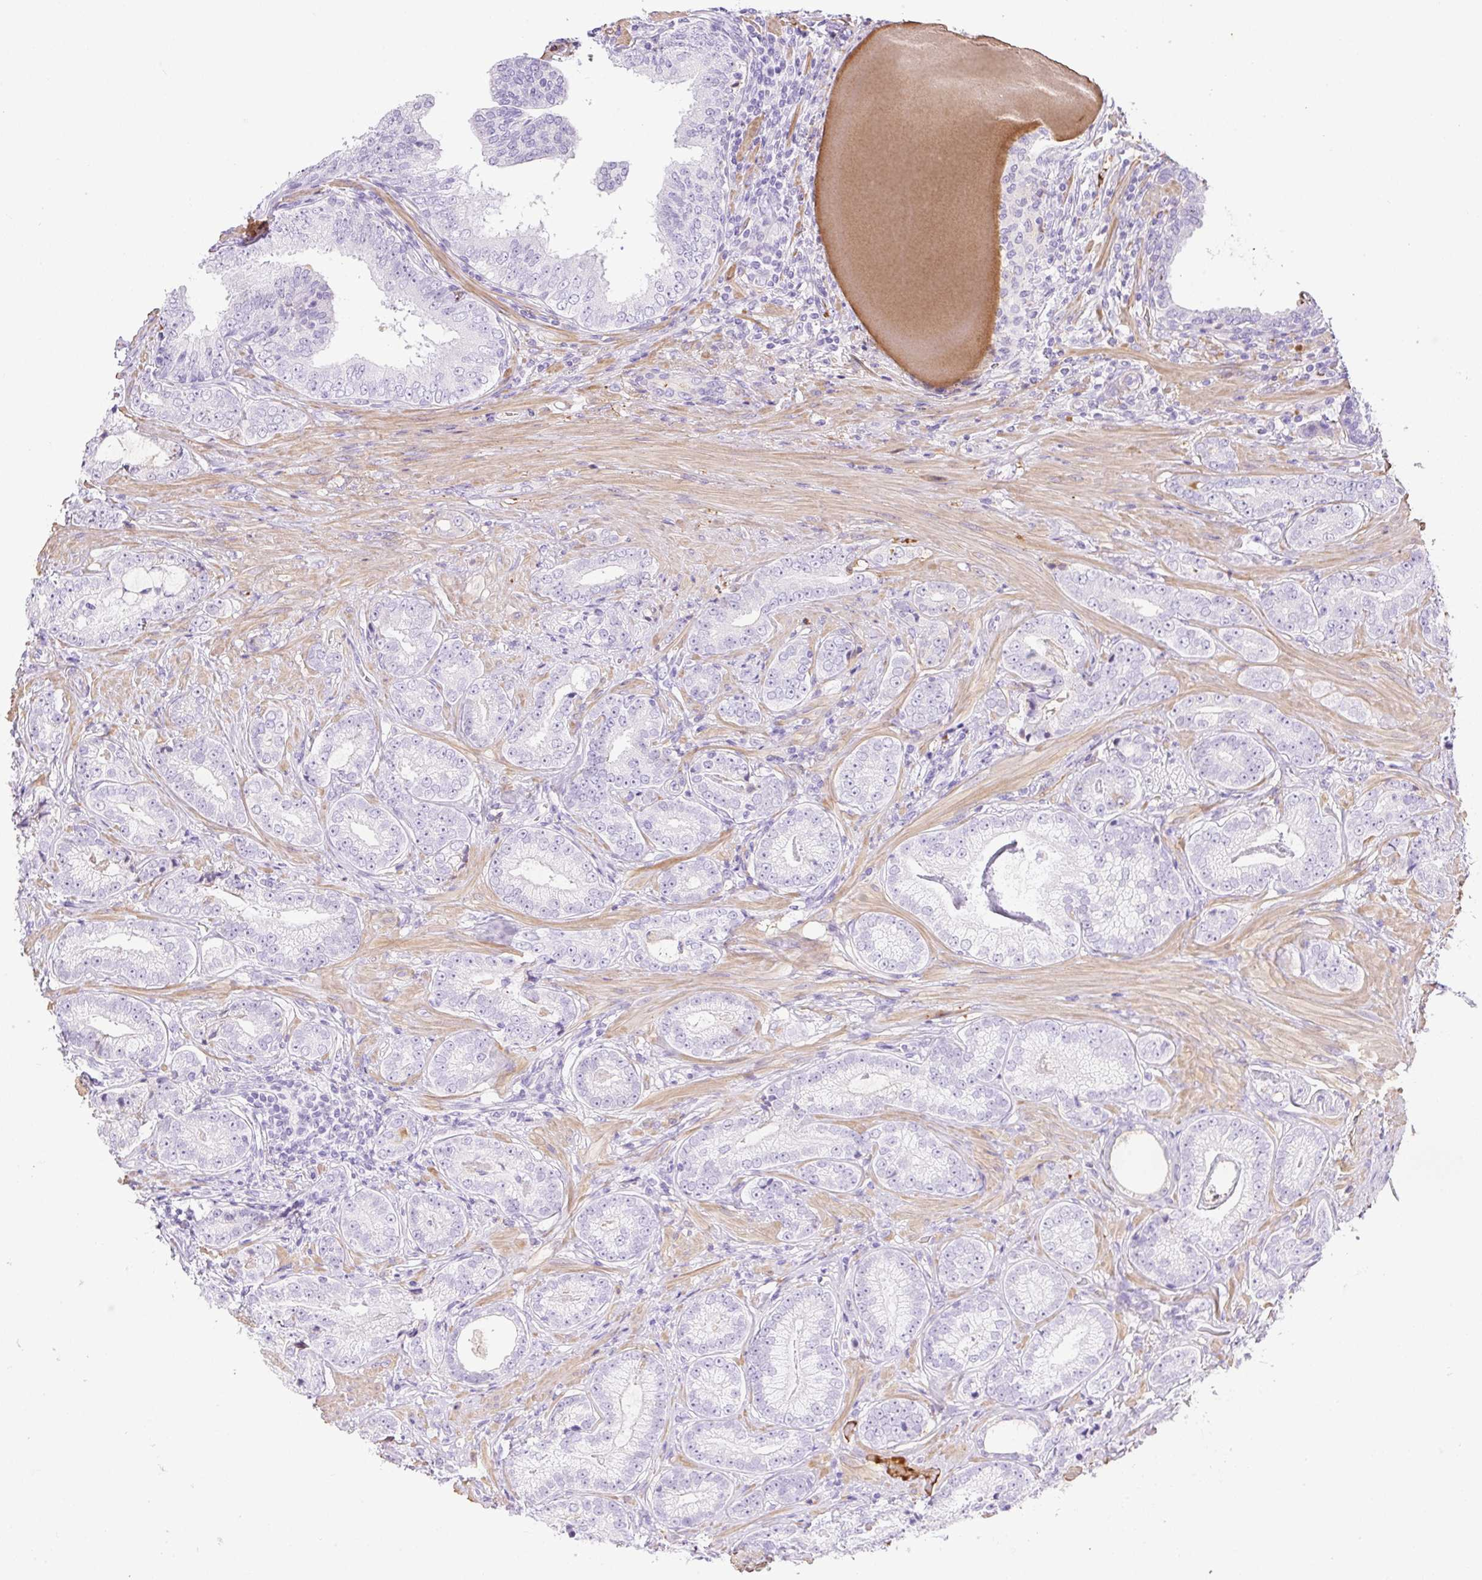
{"staining": {"intensity": "negative", "quantity": "none", "location": "none"}, "tissue": "prostate cancer", "cell_type": "Tumor cells", "image_type": "cancer", "snomed": [{"axis": "morphology", "description": "Adenocarcinoma, Low grade"}, {"axis": "topography", "description": "Prostate"}], "caption": "IHC photomicrograph of neoplastic tissue: prostate cancer stained with DAB demonstrates no significant protein staining in tumor cells.", "gene": "TDRD15", "patient": {"sex": "male", "age": 61}}